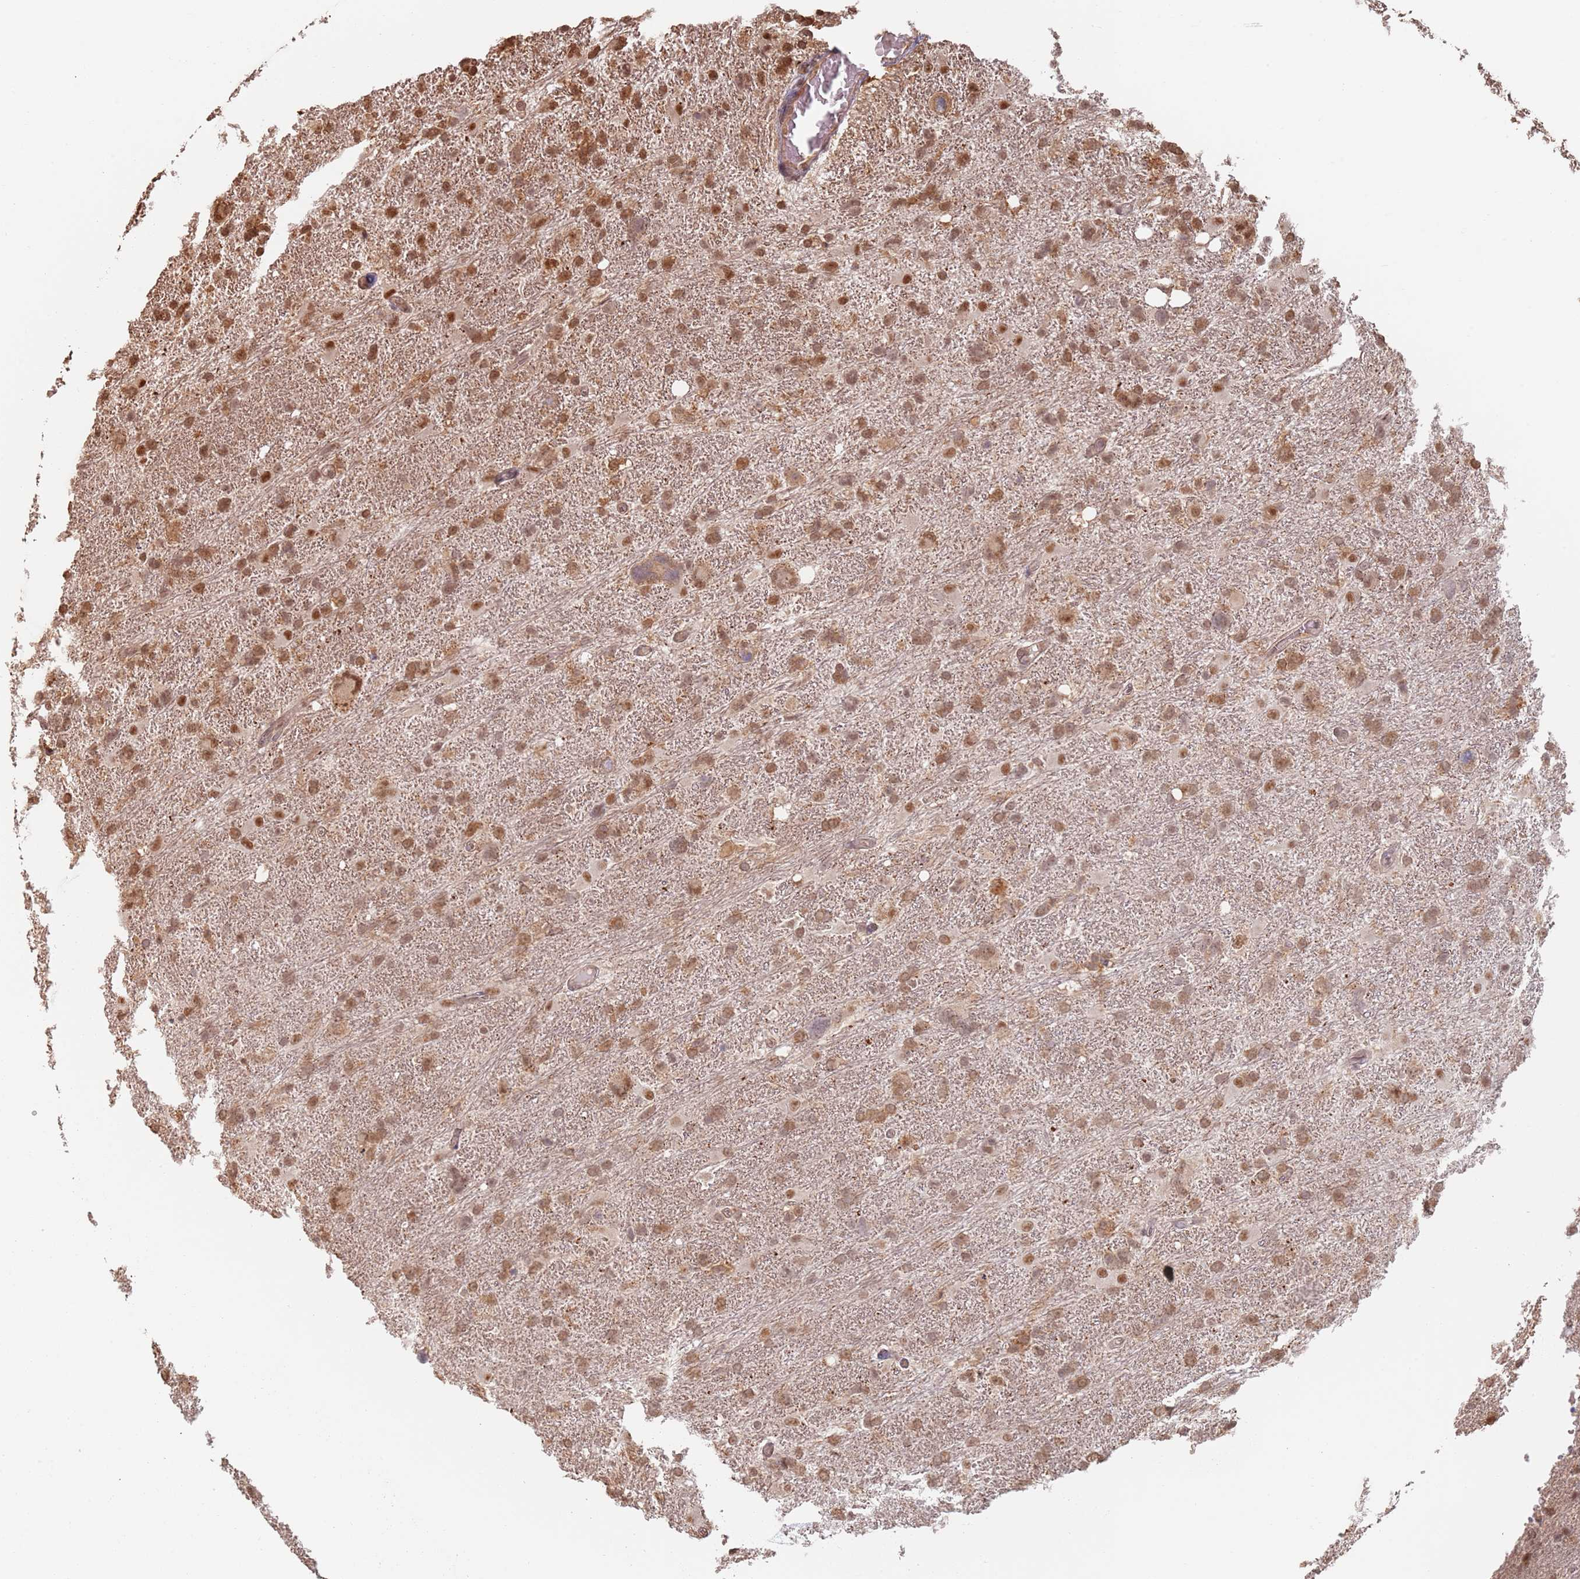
{"staining": {"intensity": "moderate", "quantity": ">75%", "location": "cytoplasmic/membranous,nuclear"}, "tissue": "glioma", "cell_type": "Tumor cells", "image_type": "cancer", "snomed": [{"axis": "morphology", "description": "Glioma, malignant, High grade"}, {"axis": "topography", "description": "Brain"}], "caption": "Immunohistochemical staining of human malignant glioma (high-grade) reveals medium levels of moderate cytoplasmic/membranous and nuclear staining in about >75% of tumor cells.", "gene": "PLSCR5", "patient": {"sex": "male", "age": 61}}